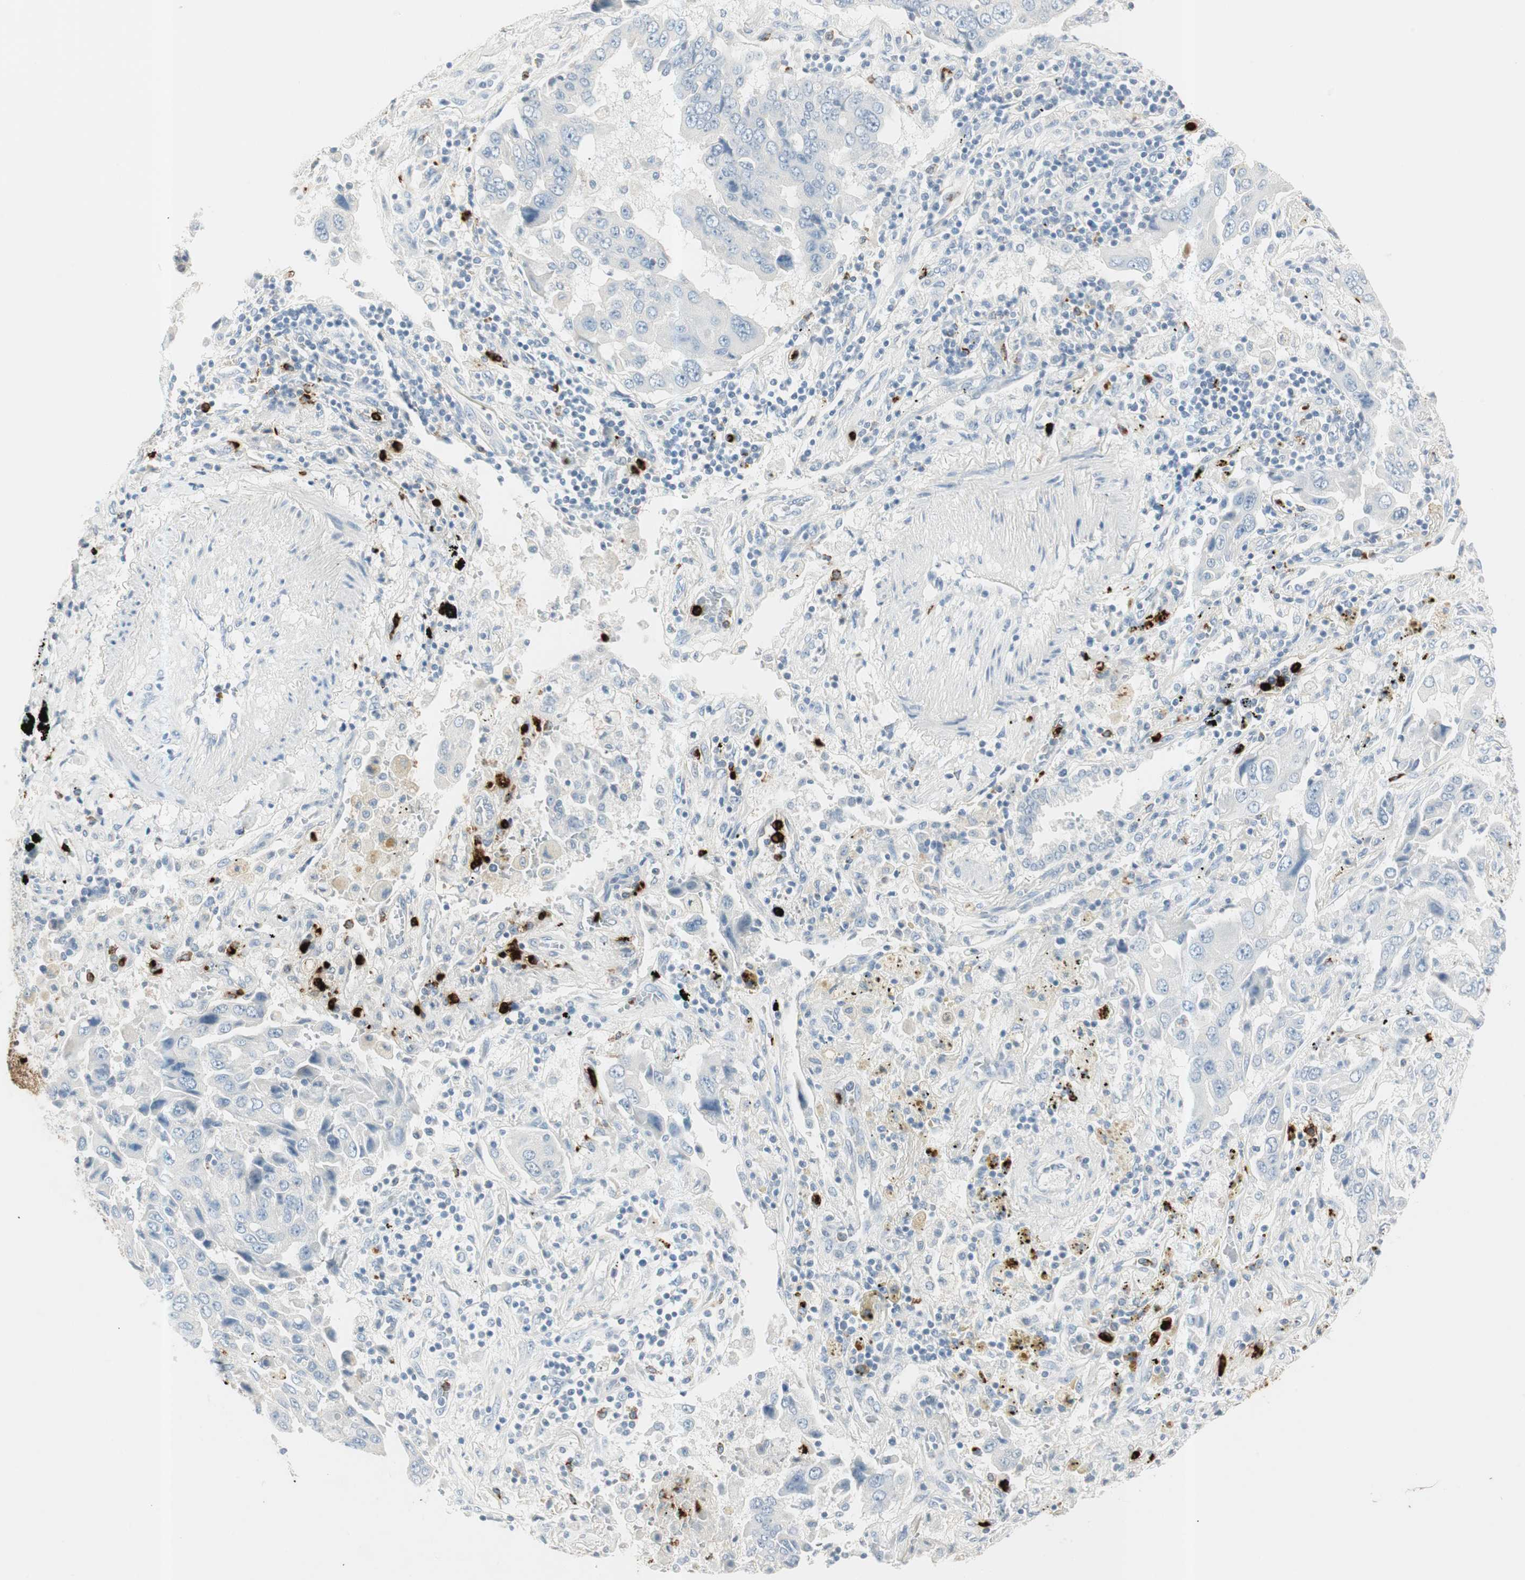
{"staining": {"intensity": "negative", "quantity": "none", "location": "none"}, "tissue": "lung cancer", "cell_type": "Tumor cells", "image_type": "cancer", "snomed": [{"axis": "morphology", "description": "Adenocarcinoma, NOS"}, {"axis": "topography", "description": "Lung"}], "caption": "IHC of human lung adenocarcinoma reveals no positivity in tumor cells.", "gene": "PRTN3", "patient": {"sex": "female", "age": 65}}